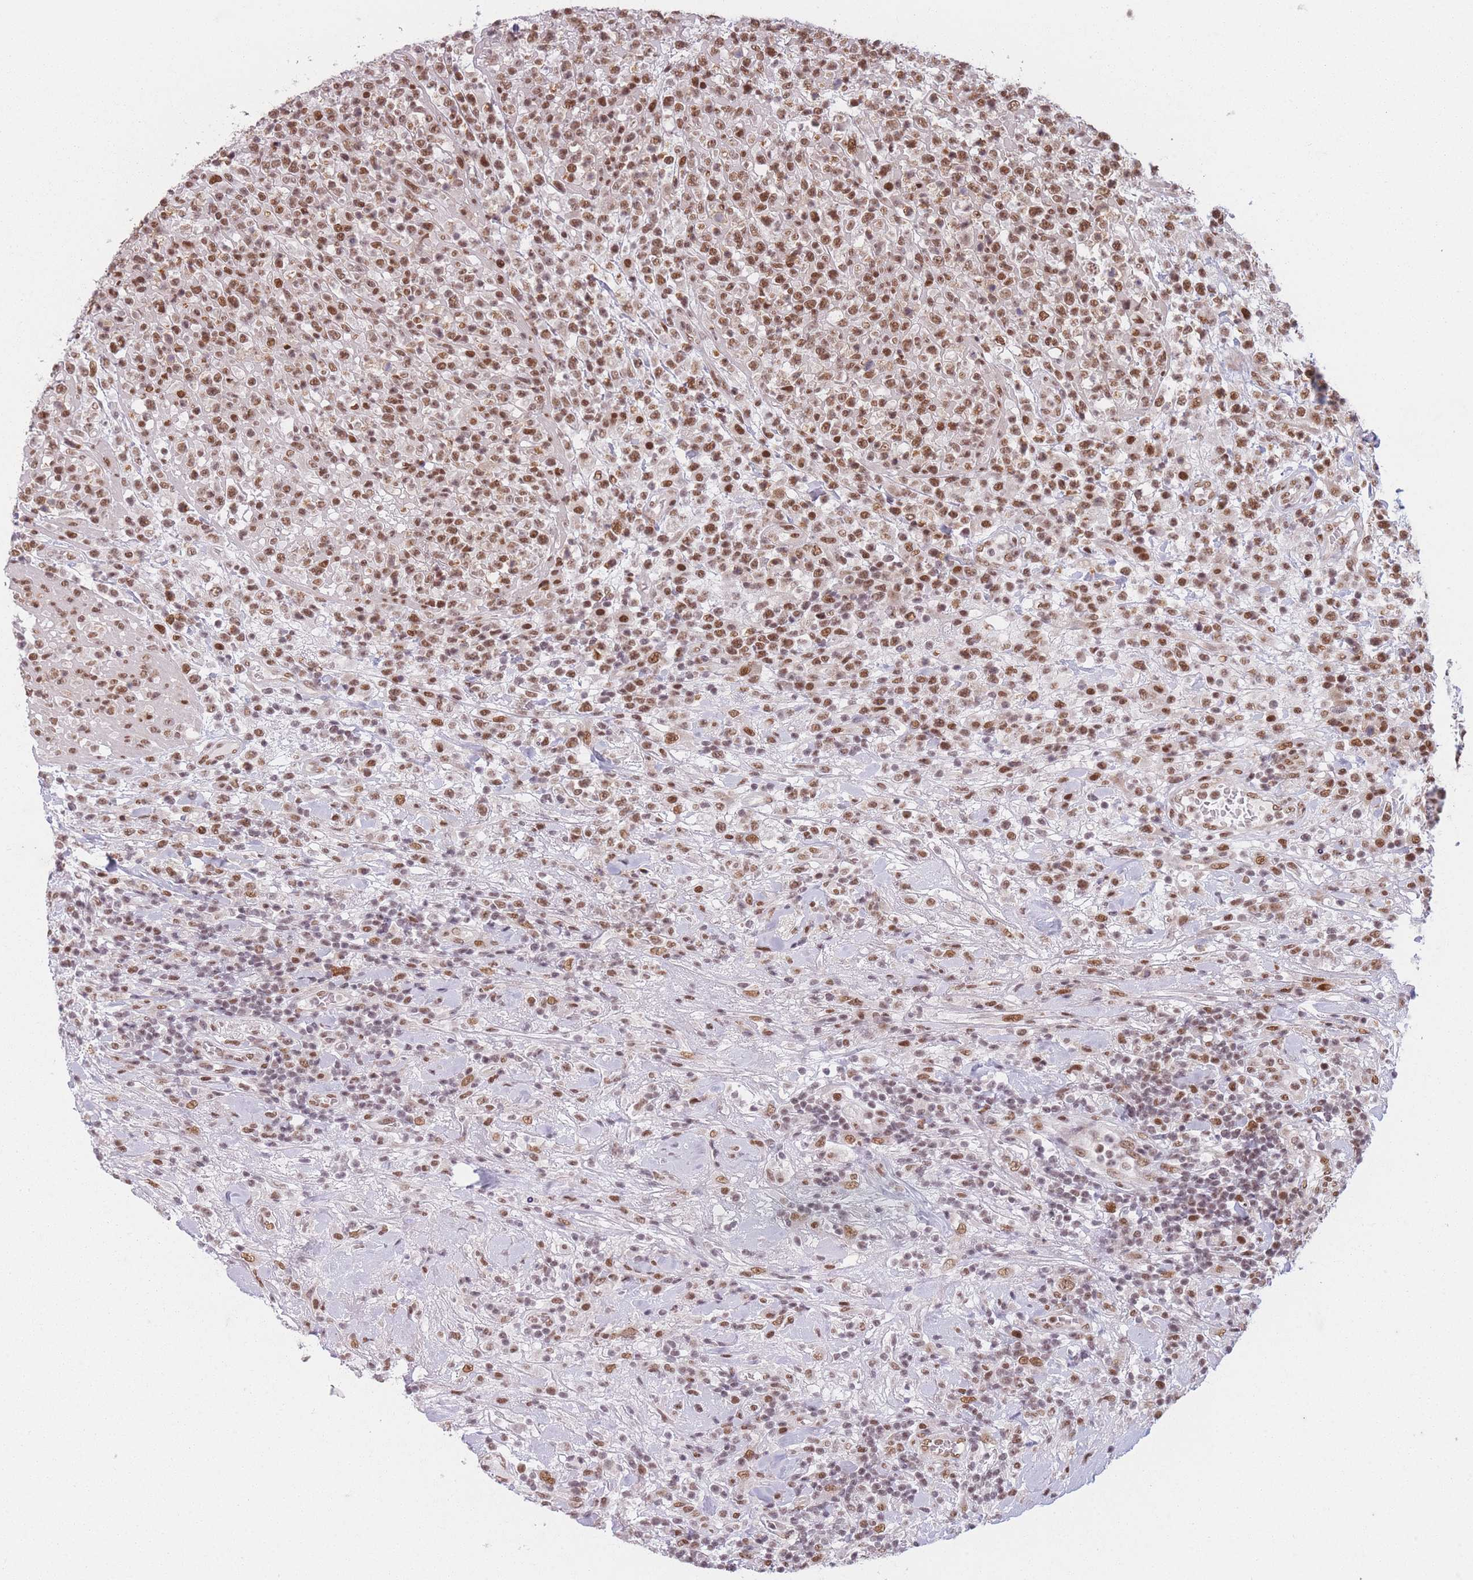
{"staining": {"intensity": "strong", "quantity": ">75%", "location": "nuclear"}, "tissue": "lymphoma", "cell_type": "Tumor cells", "image_type": "cancer", "snomed": [{"axis": "morphology", "description": "Malignant lymphoma, non-Hodgkin's type, High grade"}, {"axis": "topography", "description": "Colon"}], "caption": "A brown stain shows strong nuclear expression of a protein in human lymphoma tumor cells.", "gene": "SUPT6H", "patient": {"sex": "female", "age": 53}}